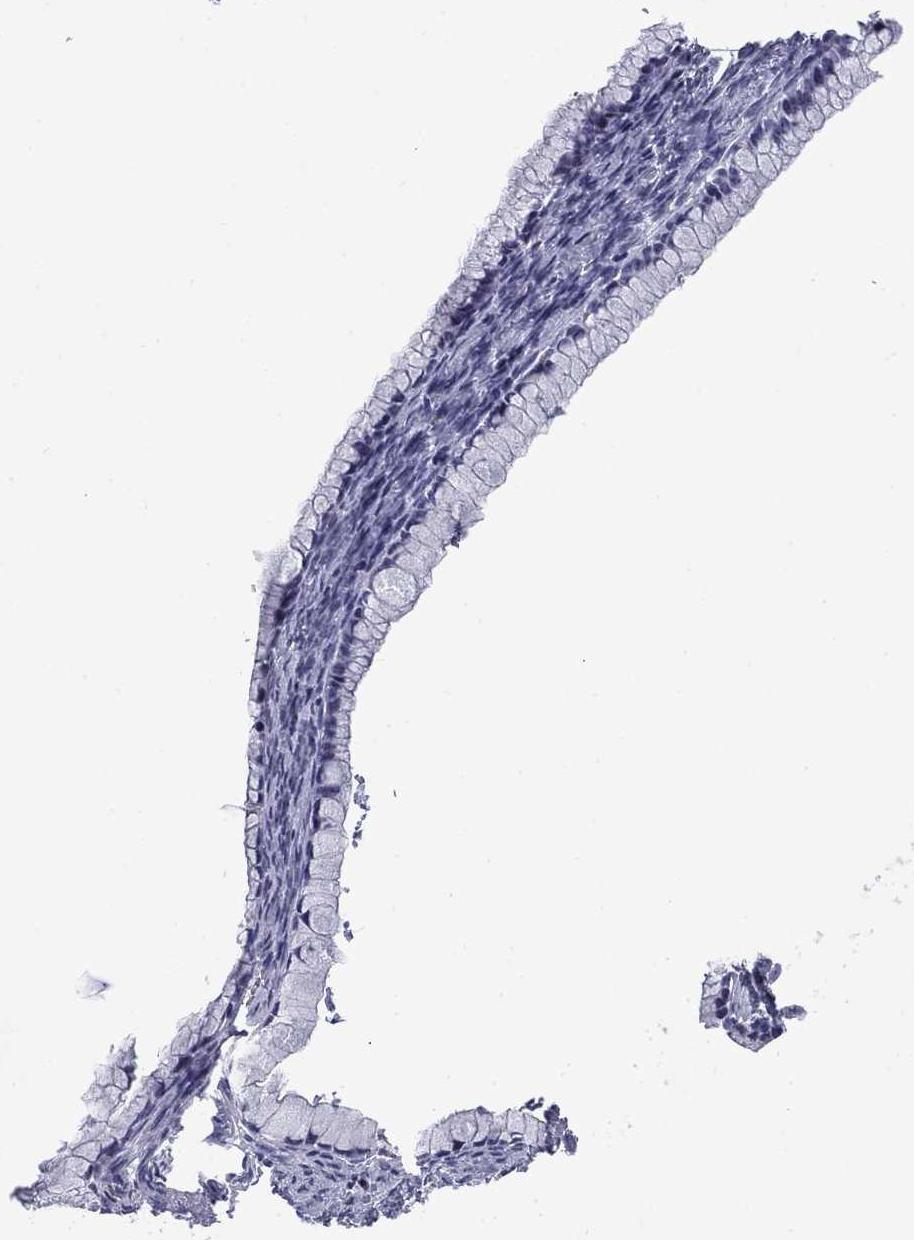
{"staining": {"intensity": "negative", "quantity": "none", "location": "none"}, "tissue": "ovarian cancer", "cell_type": "Tumor cells", "image_type": "cancer", "snomed": [{"axis": "morphology", "description": "Cystadenocarcinoma, mucinous, NOS"}, {"axis": "topography", "description": "Ovary"}], "caption": "Immunohistochemistry of human ovarian mucinous cystadenocarcinoma exhibits no expression in tumor cells.", "gene": "CCDC144A", "patient": {"sex": "female", "age": 41}}